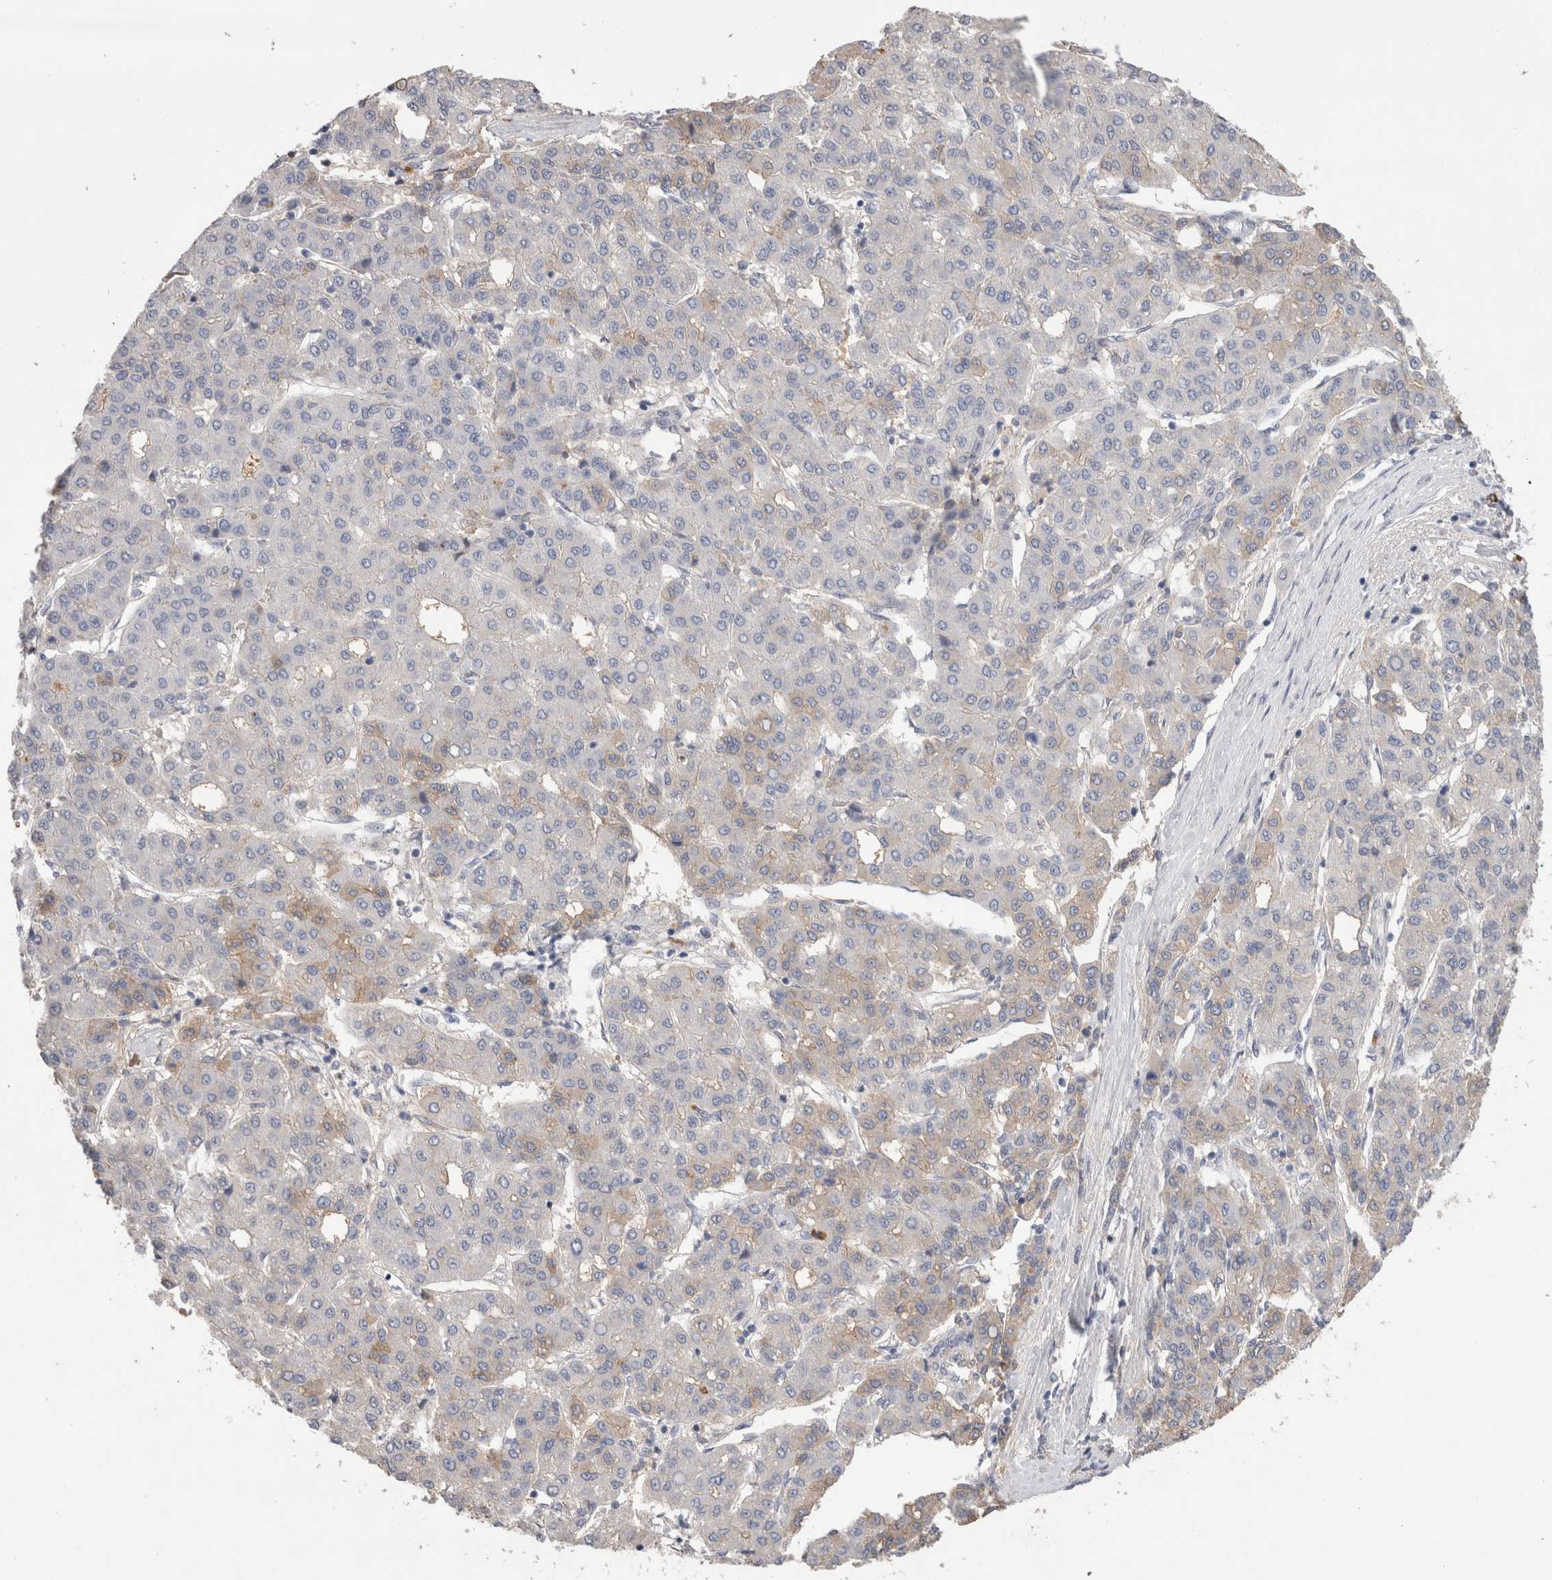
{"staining": {"intensity": "negative", "quantity": "none", "location": "none"}, "tissue": "liver cancer", "cell_type": "Tumor cells", "image_type": "cancer", "snomed": [{"axis": "morphology", "description": "Carcinoma, Hepatocellular, NOS"}, {"axis": "topography", "description": "Liver"}], "caption": "Immunohistochemistry micrograph of liver cancer (hepatocellular carcinoma) stained for a protein (brown), which displays no staining in tumor cells.", "gene": "PPP3CC", "patient": {"sex": "male", "age": 65}}